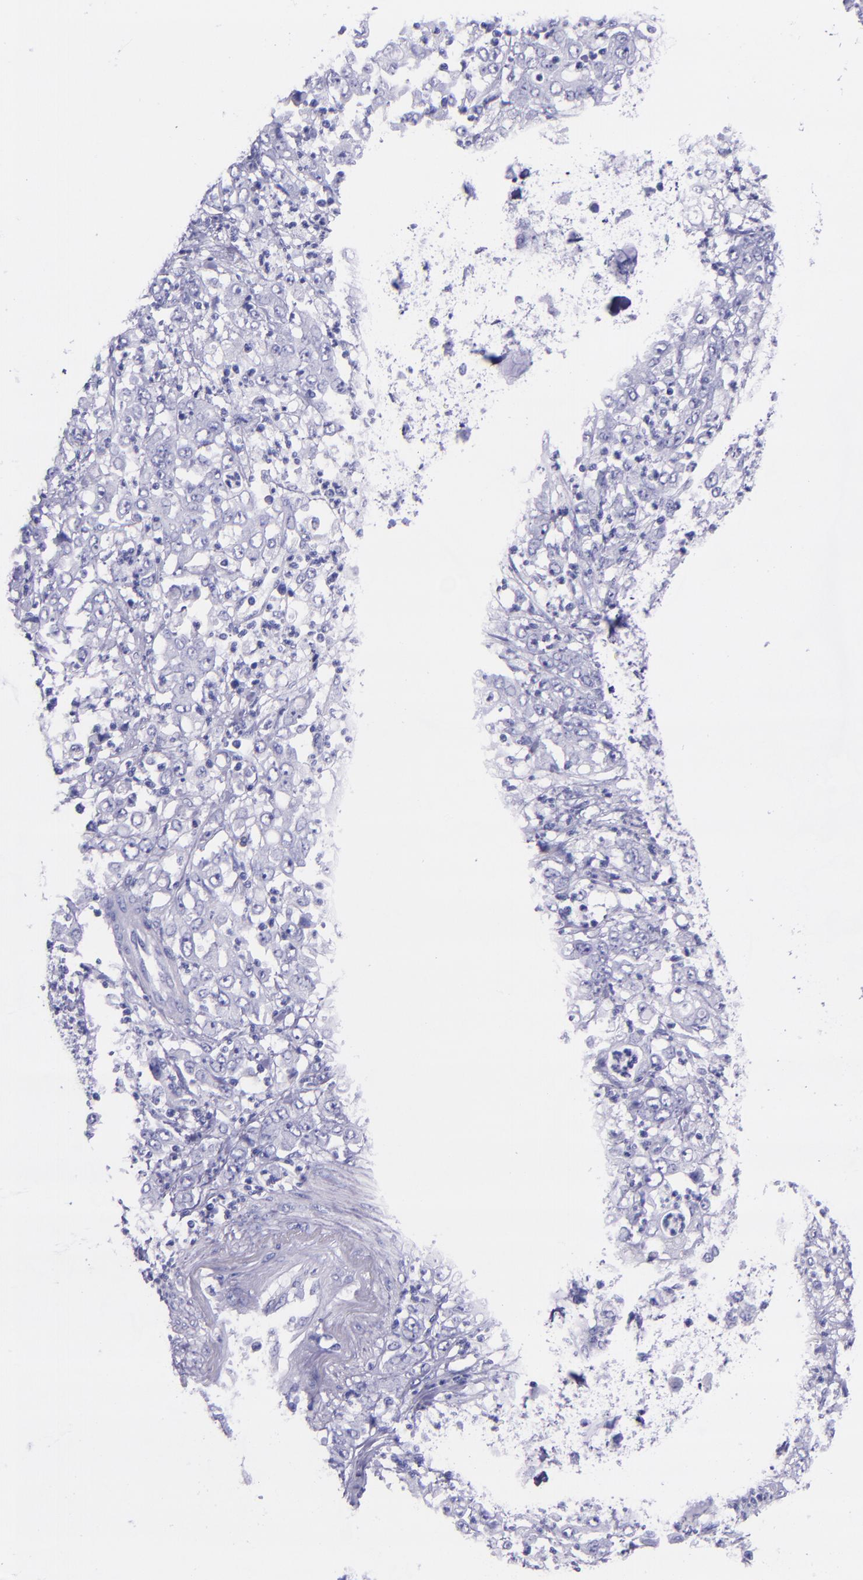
{"staining": {"intensity": "negative", "quantity": "none", "location": "none"}, "tissue": "stomach cancer", "cell_type": "Tumor cells", "image_type": "cancer", "snomed": [{"axis": "morphology", "description": "Adenocarcinoma, NOS"}, {"axis": "topography", "description": "Stomach, lower"}], "caption": "The image reveals no staining of tumor cells in stomach cancer (adenocarcinoma). (DAB immunohistochemistry (IHC), high magnification).", "gene": "MBP", "patient": {"sex": "female", "age": 71}}